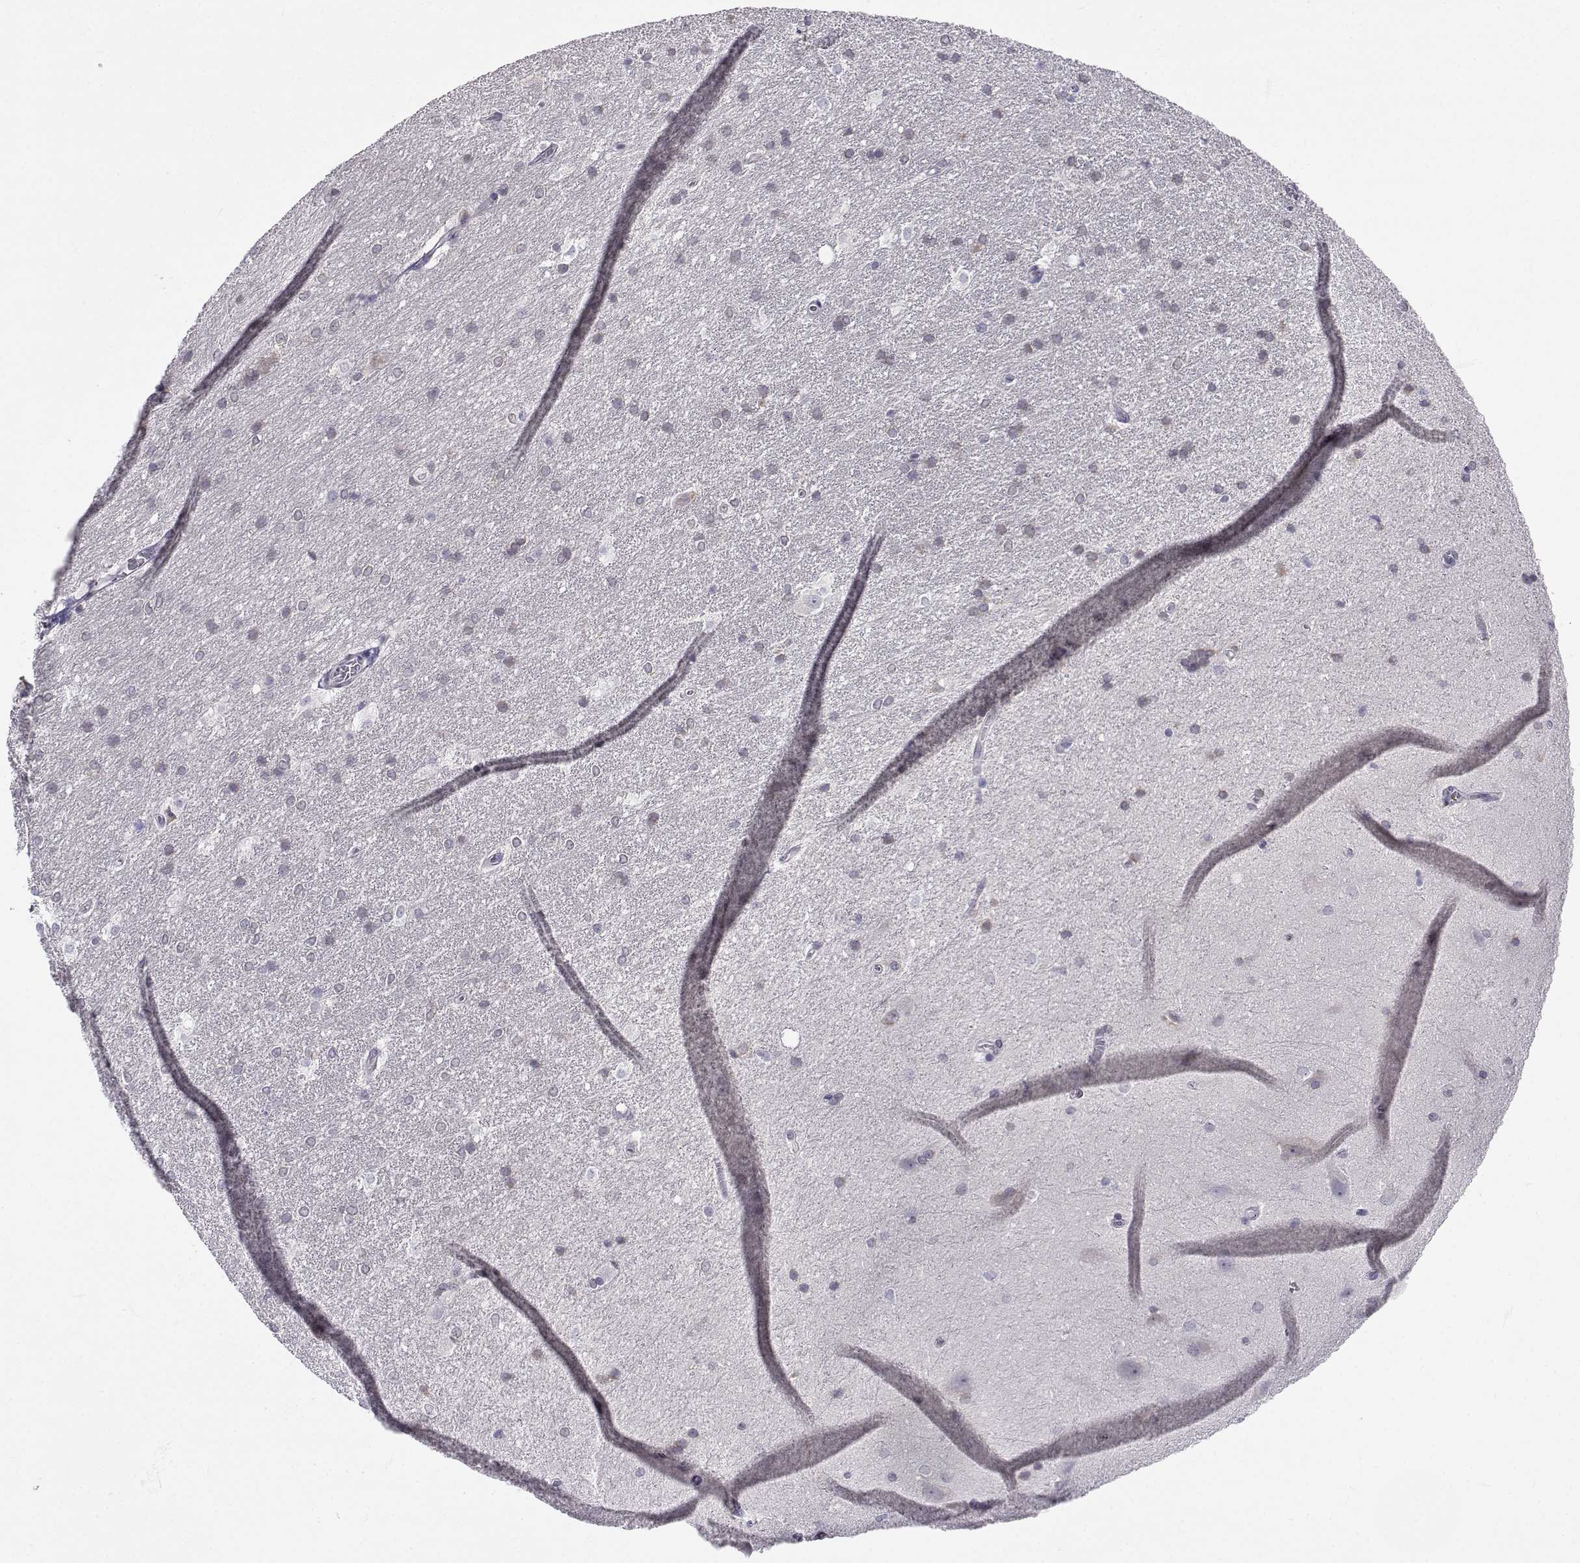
{"staining": {"intensity": "weak", "quantity": "<25%", "location": "cytoplasmic/membranous"}, "tissue": "hippocampus", "cell_type": "Glial cells", "image_type": "normal", "snomed": [{"axis": "morphology", "description": "Normal tissue, NOS"}, {"axis": "topography", "description": "Cerebral cortex"}, {"axis": "topography", "description": "Hippocampus"}], "caption": "IHC image of normal hippocampus stained for a protein (brown), which displays no positivity in glial cells. (DAB (3,3'-diaminobenzidine) immunohistochemistry (IHC) with hematoxylin counter stain).", "gene": "SLC6A3", "patient": {"sex": "female", "age": 19}}